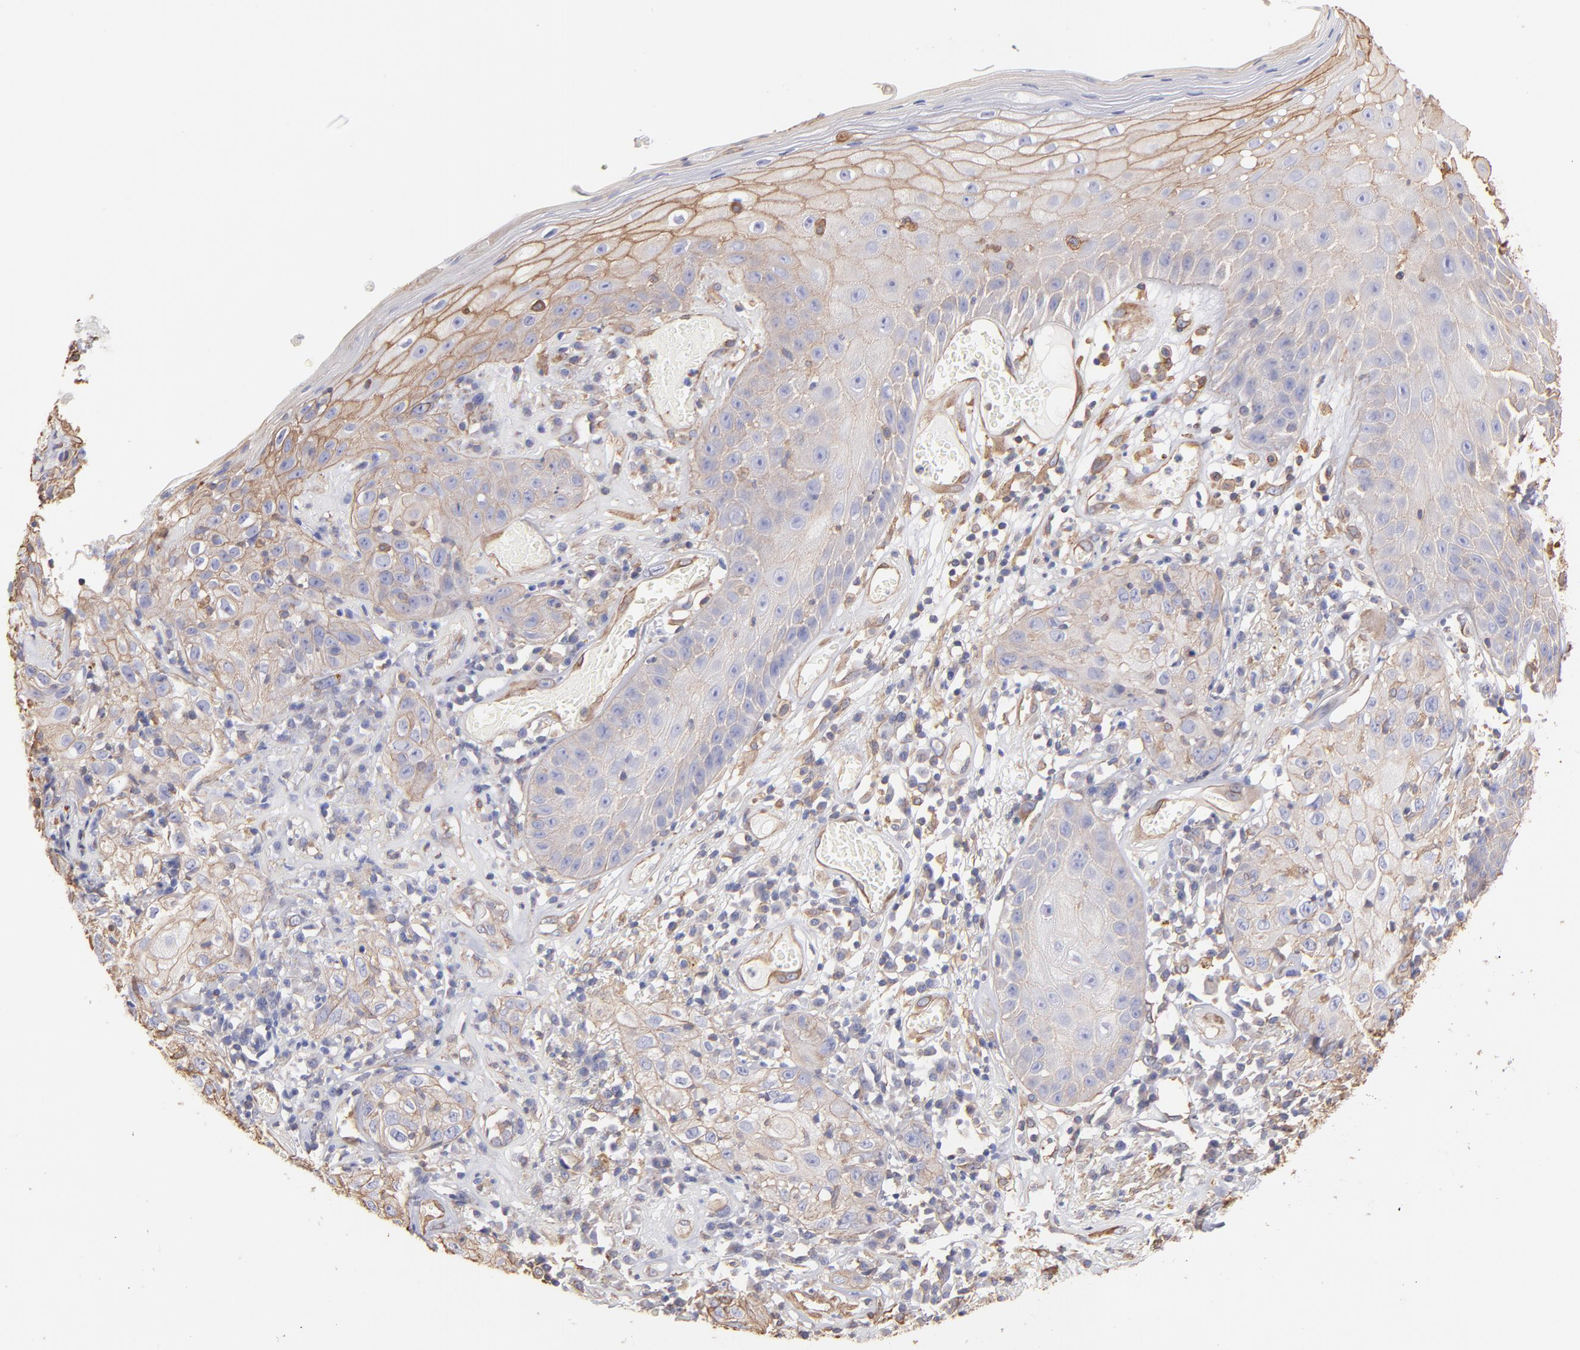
{"staining": {"intensity": "moderate", "quantity": ">75%", "location": "cytoplasmic/membranous"}, "tissue": "skin cancer", "cell_type": "Tumor cells", "image_type": "cancer", "snomed": [{"axis": "morphology", "description": "Squamous cell carcinoma, NOS"}, {"axis": "topography", "description": "Skin"}], "caption": "Skin cancer stained with a protein marker displays moderate staining in tumor cells.", "gene": "PLEC", "patient": {"sex": "male", "age": 65}}